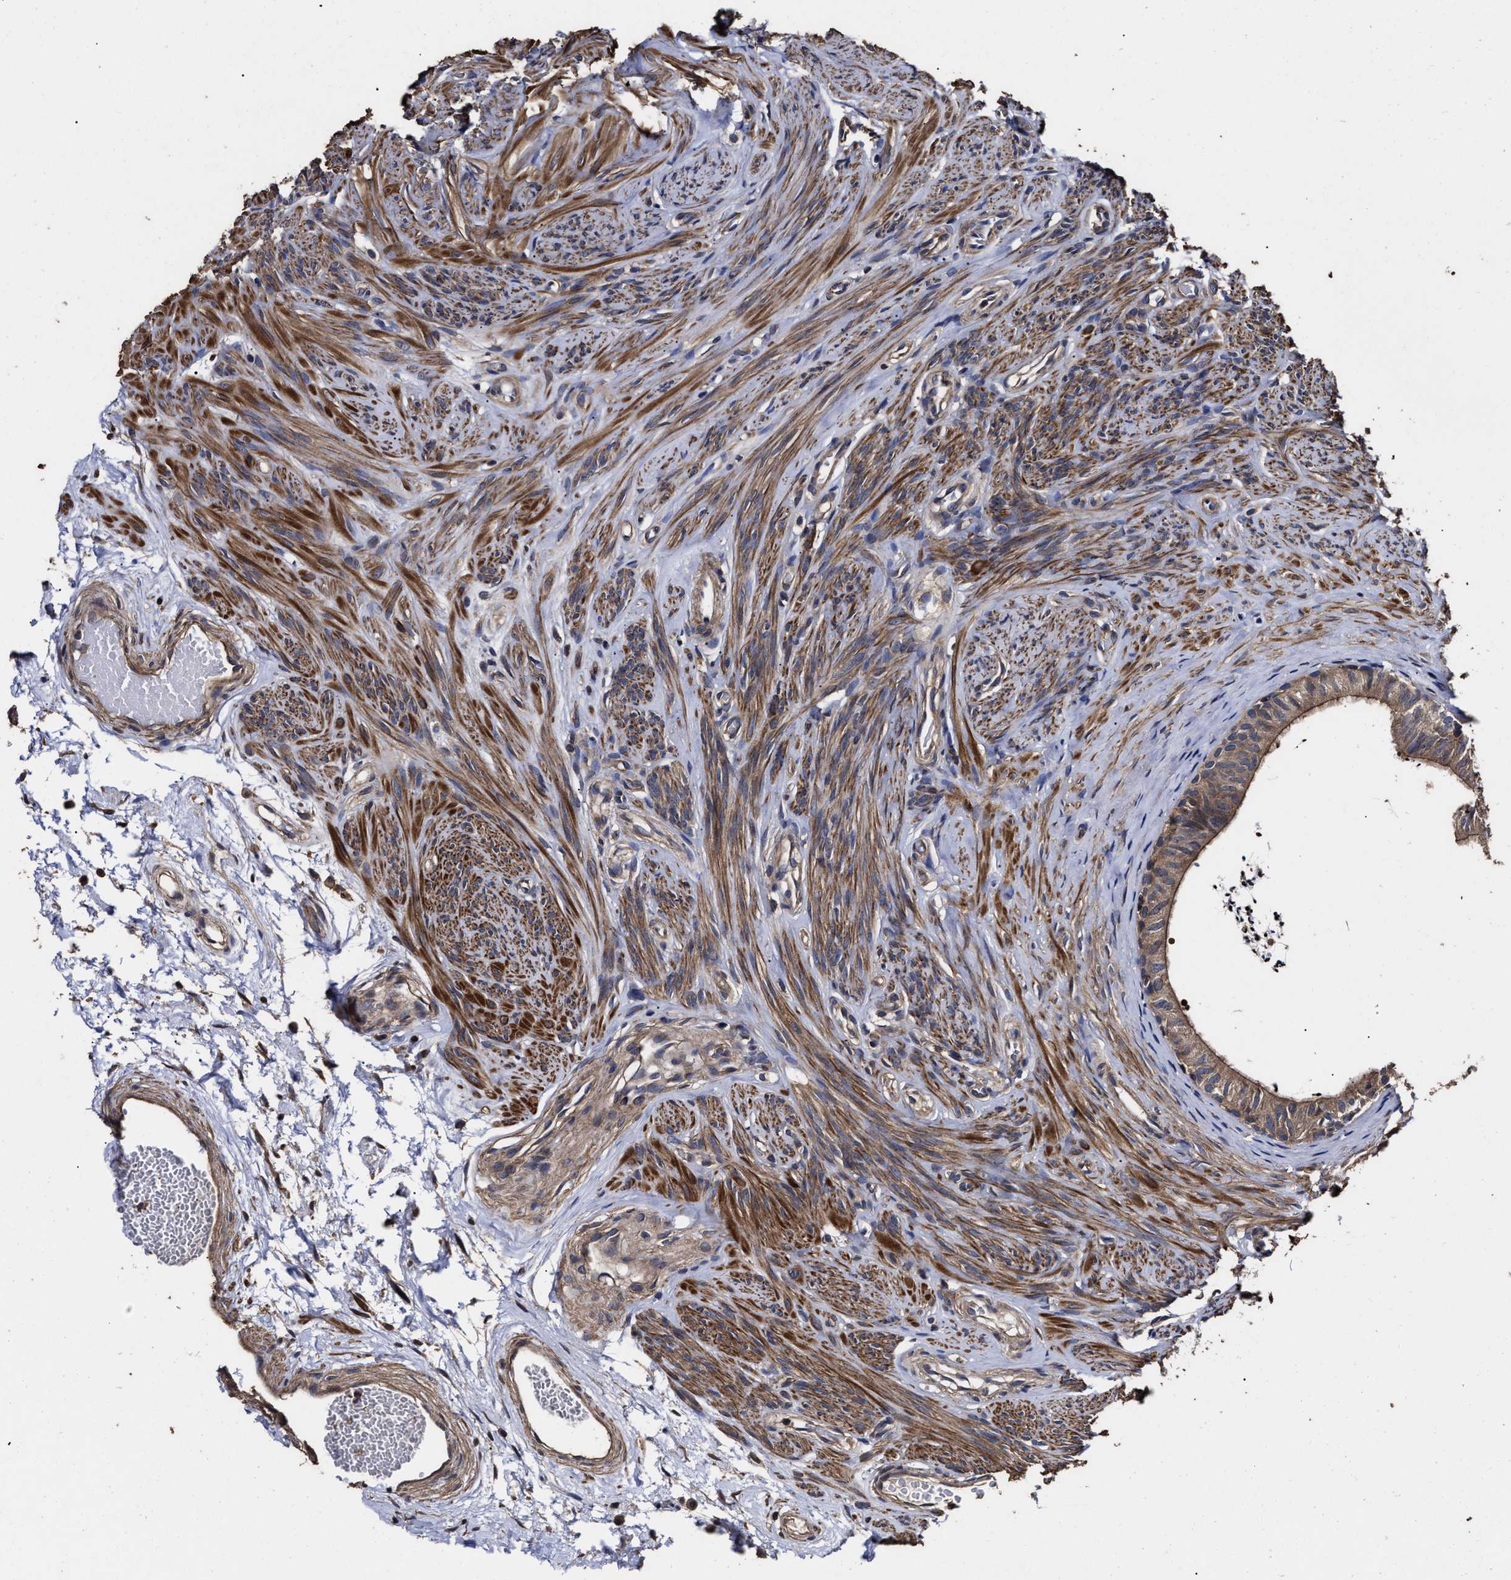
{"staining": {"intensity": "moderate", "quantity": ">75%", "location": "cytoplasmic/membranous"}, "tissue": "epididymis", "cell_type": "Glandular cells", "image_type": "normal", "snomed": [{"axis": "morphology", "description": "Normal tissue, NOS"}, {"axis": "topography", "description": "Epididymis"}], "caption": "The immunohistochemical stain labels moderate cytoplasmic/membranous positivity in glandular cells of unremarkable epididymis.", "gene": "AVEN", "patient": {"sex": "male", "age": 56}}